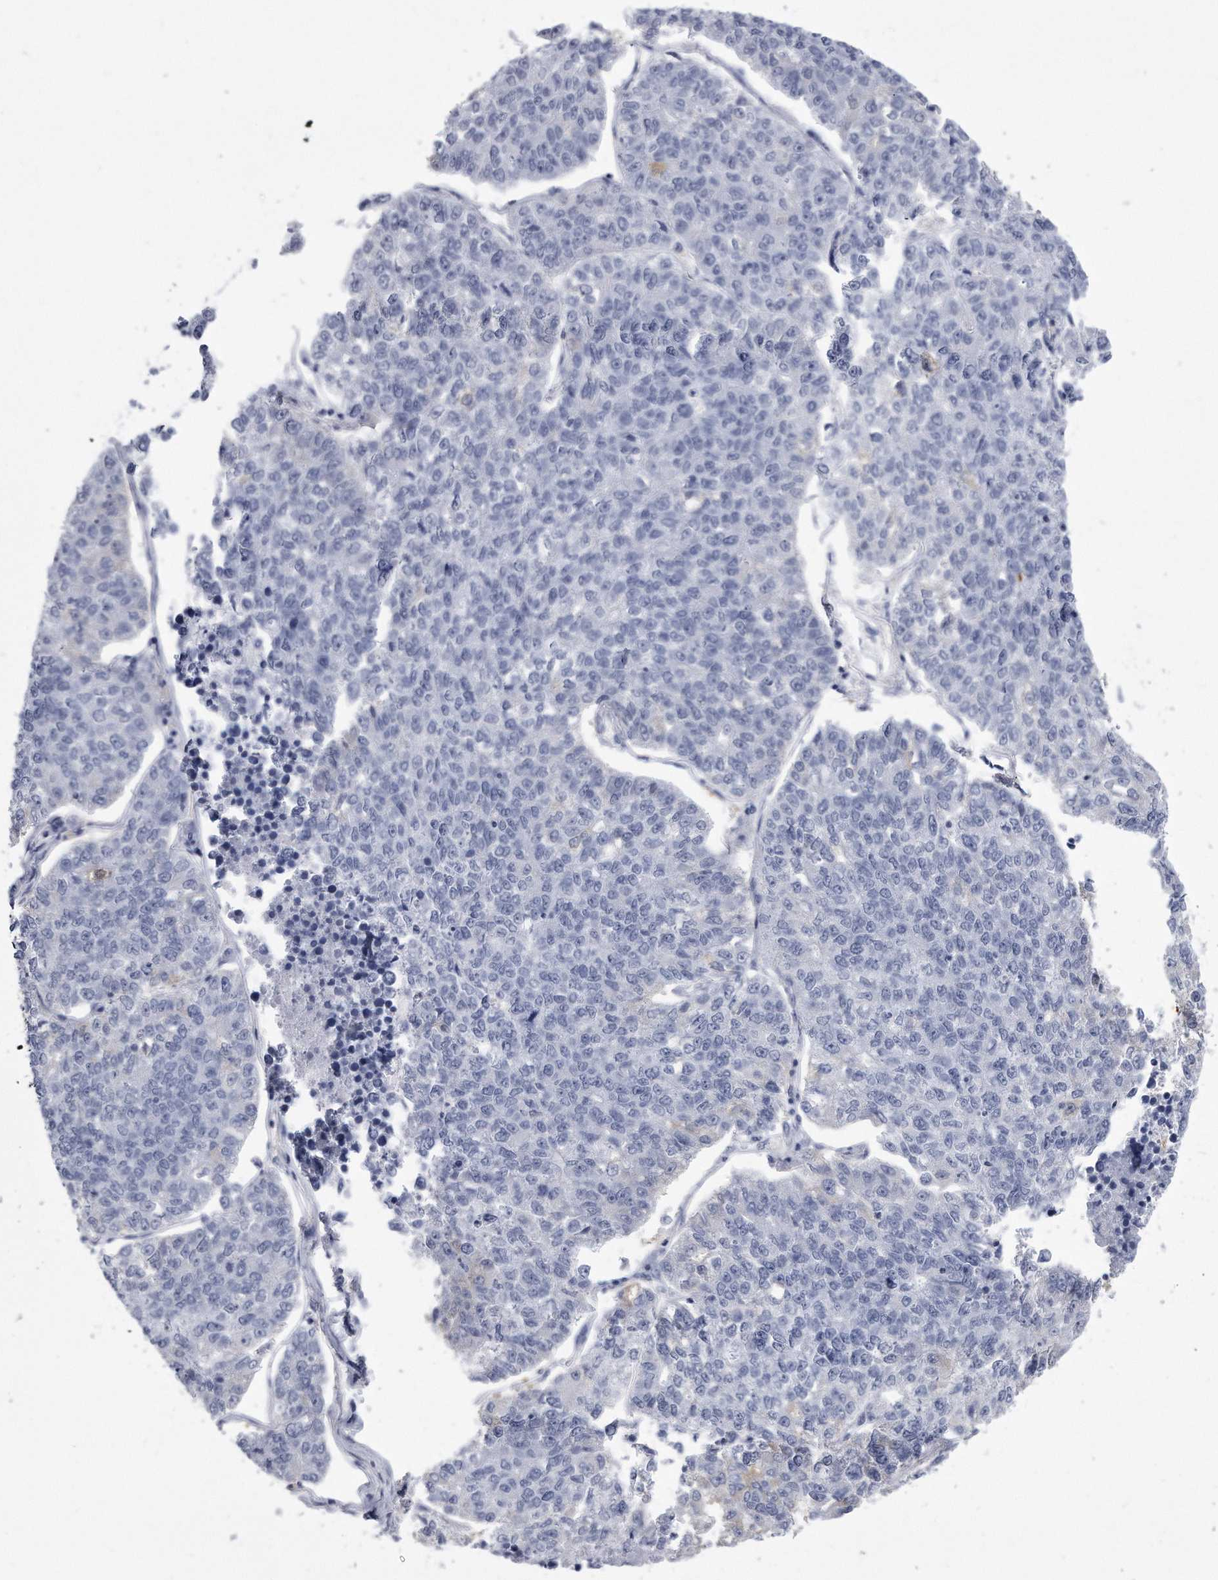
{"staining": {"intensity": "negative", "quantity": "none", "location": "none"}, "tissue": "lung cancer", "cell_type": "Tumor cells", "image_type": "cancer", "snomed": [{"axis": "morphology", "description": "Adenocarcinoma, NOS"}, {"axis": "topography", "description": "Lung"}], "caption": "This is a photomicrograph of IHC staining of lung cancer (adenocarcinoma), which shows no staining in tumor cells.", "gene": "PYGB", "patient": {"sex": "male", "age": 49}}